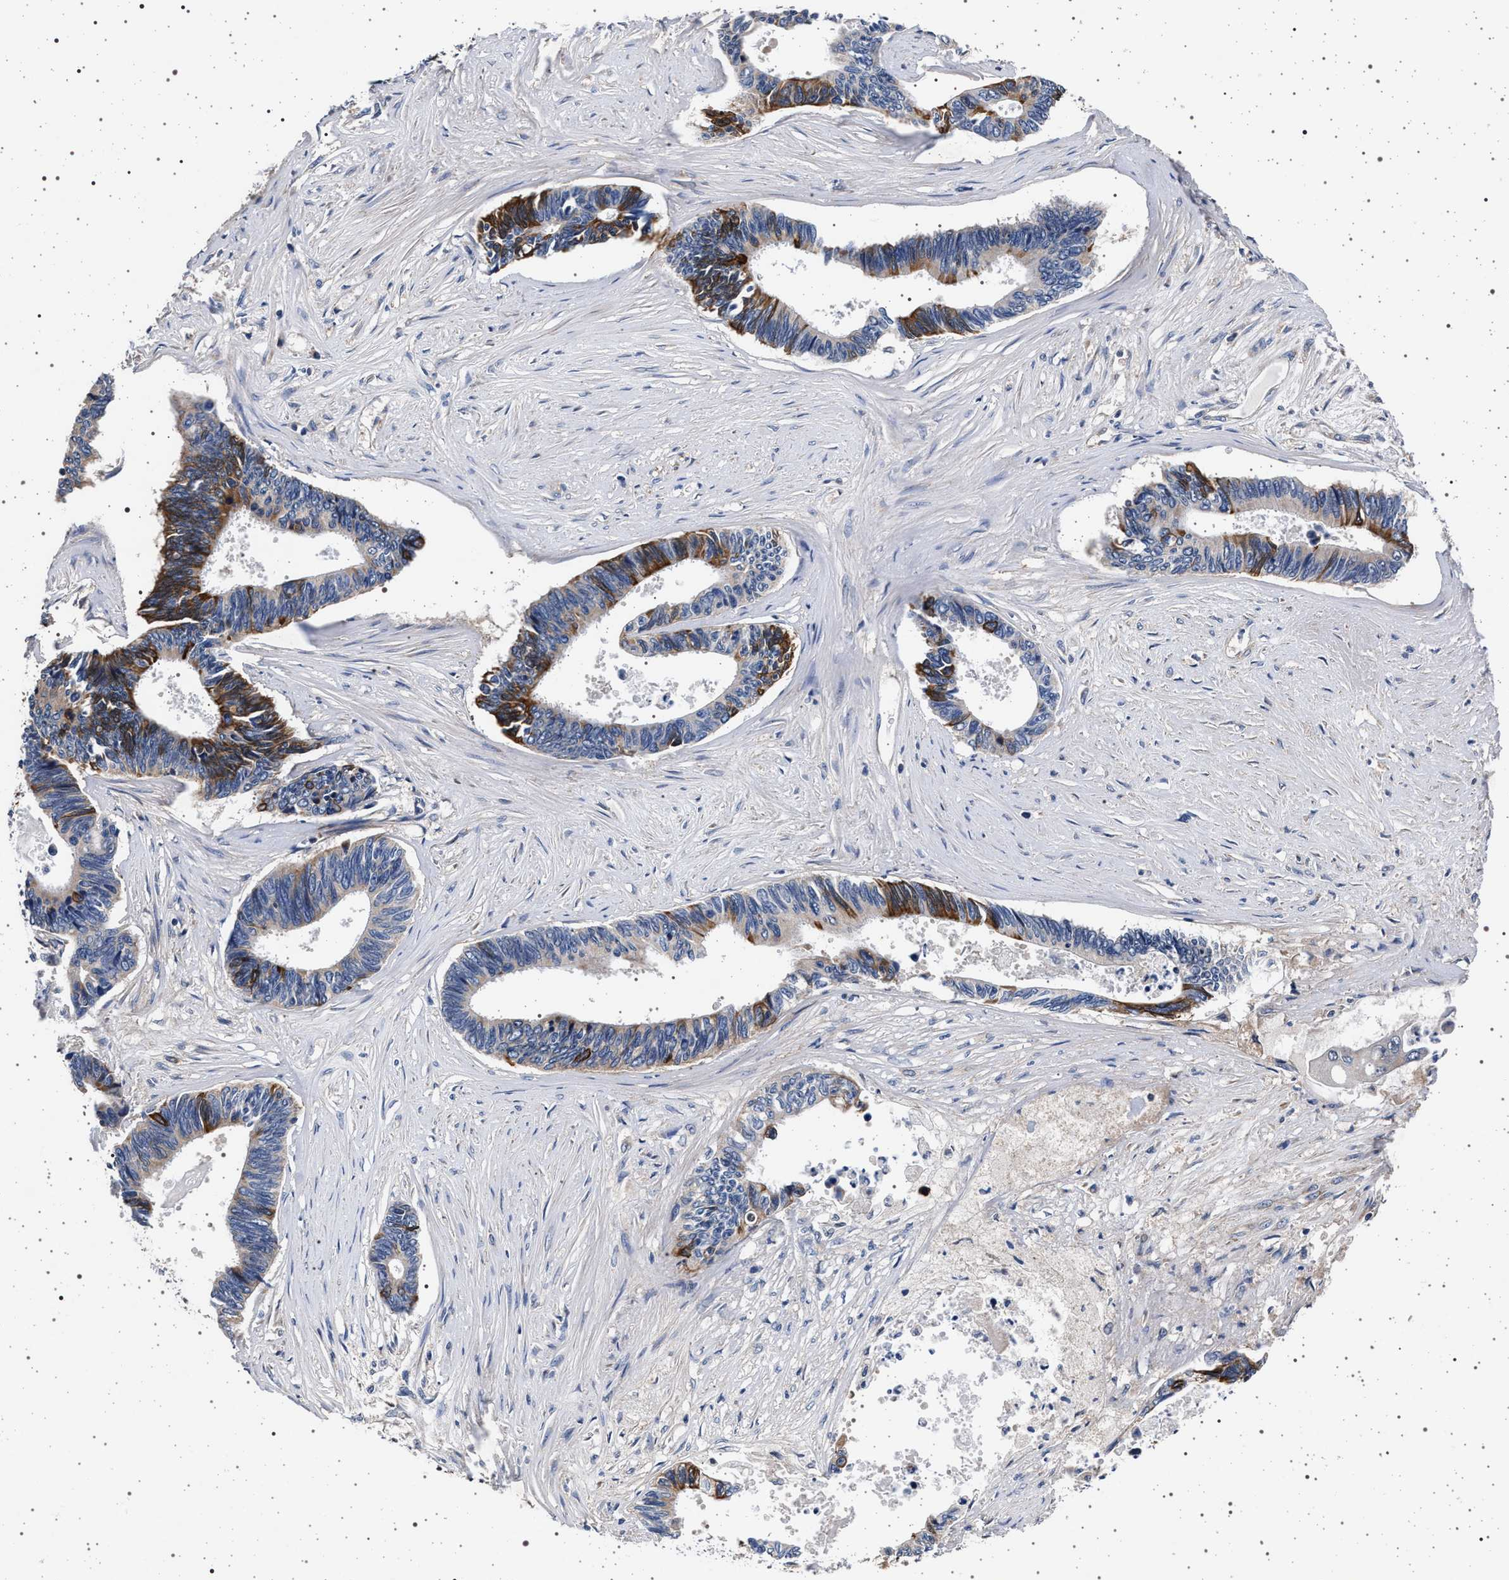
{"staining": {"intensity": "strong", "quantity": "25%-75%", "location": "cytoplasmic/membranous"}, "tissue": "pancreatic cancer", "cell_type": "Tumor cells", "image_type": "cancer", "snomed": [{"axis": "morphology", "description": "Adenocarcinoma, NOS"}, {"axis": "topography", "description": "Pancreas"}], "caption": "Immunohistochemical staining of human pancreatic cancer (adenocarcinoma) displays high levels of strong cytoplasmic/membranous expression in approximately 25%-75% of tumor cells.", "gene": "MAP3K2", "patient": {"sex": "female", "age": 70}}